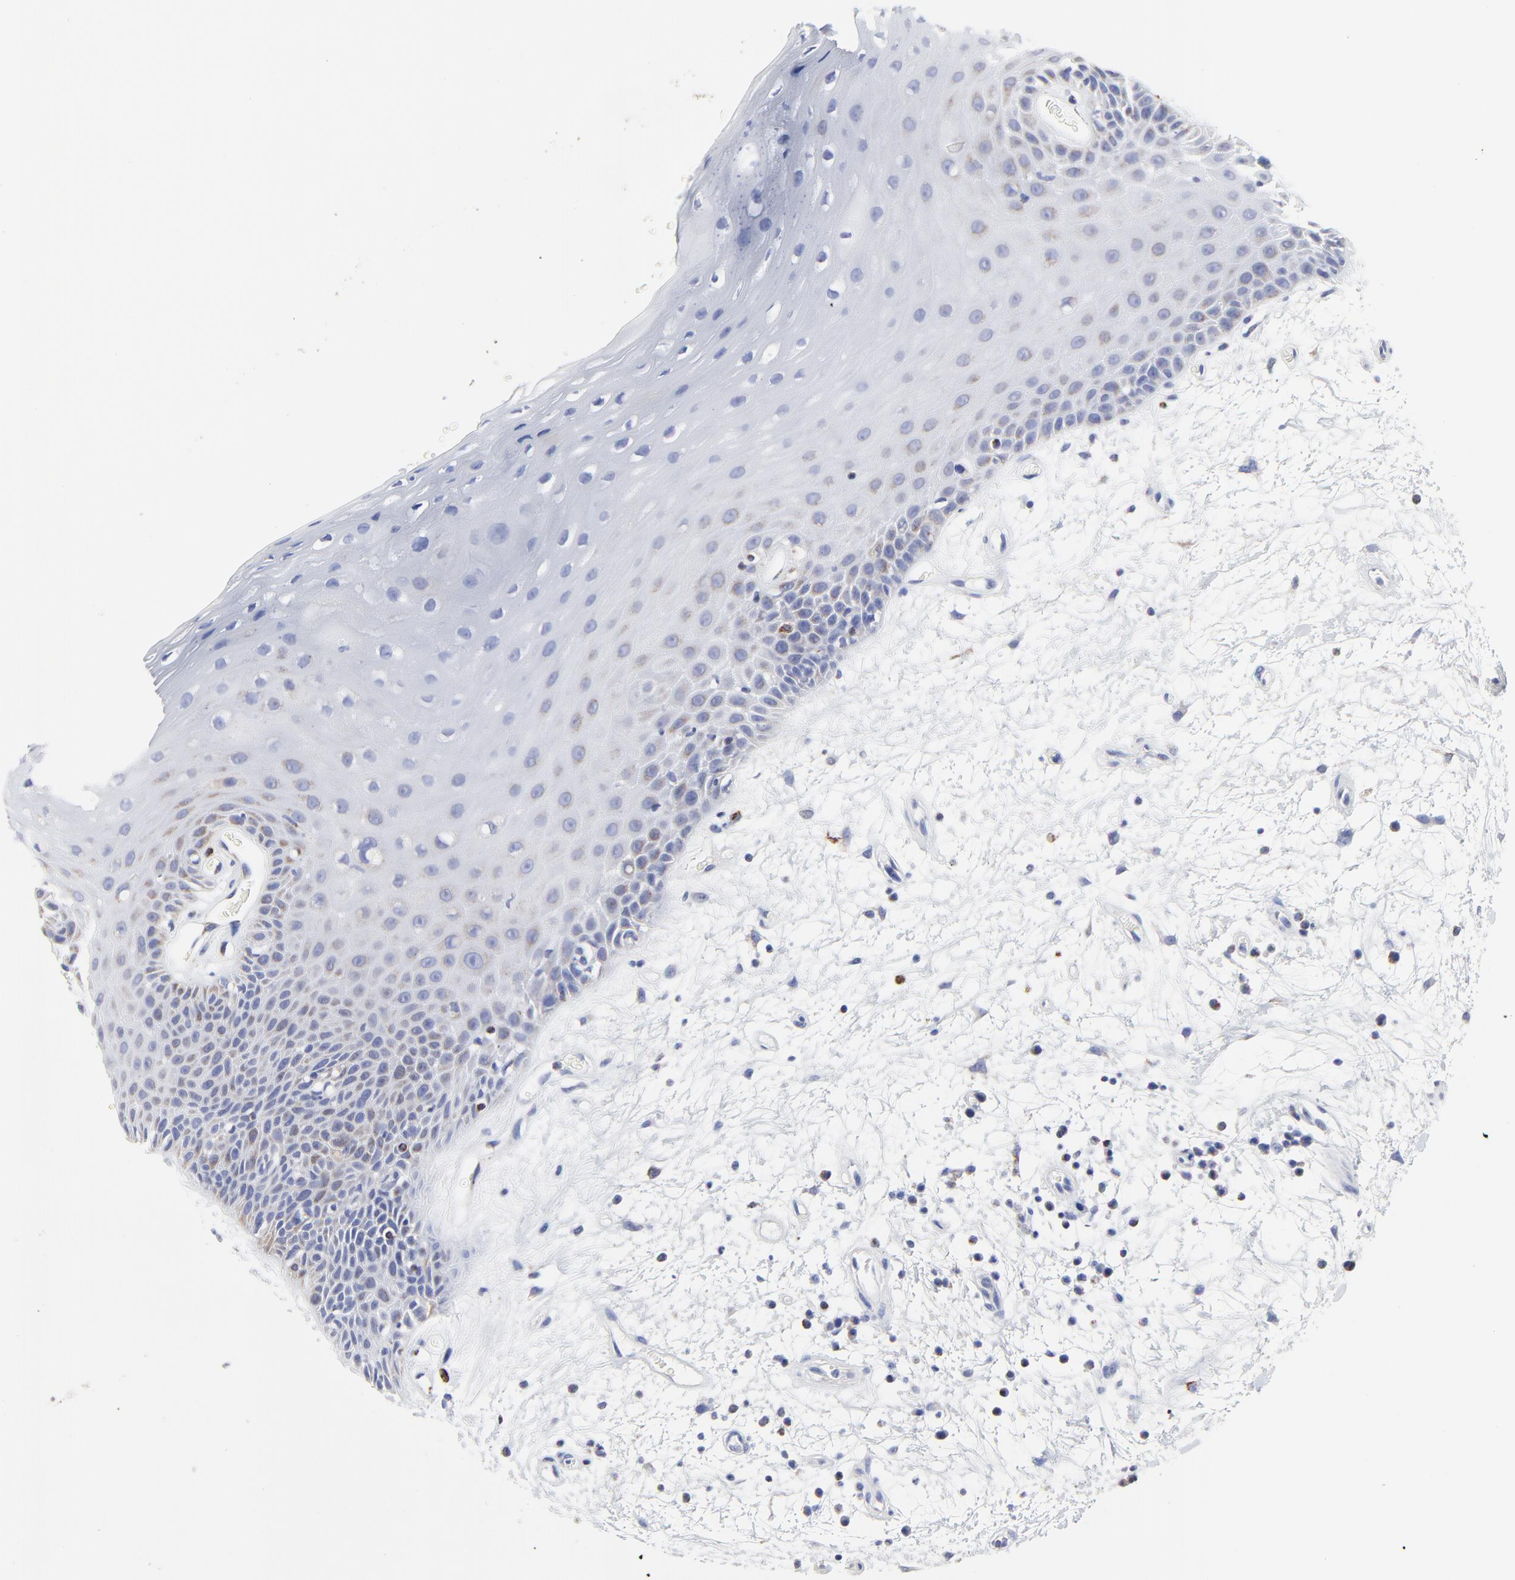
{"staining": {"intensity": "weak", "quantity": "<25%", "location": "cytoplasmic/membranous"}, "tissue": "oral mucosa", "cell_type": "Squamous epithelial cells", "image_type": "normal", "snomed": [{"axis": "morphology", "description": "Normal tissue, NOS"}, {"axis": "topography", "description": "Oral tissue"}], "caption": "Immunohistochemical staining of normal human oral mucosa exhibits no significant expression in squamous epithelial cells.", "gene": "PINK1", "patient": {"sex": "female", "age": 79}}